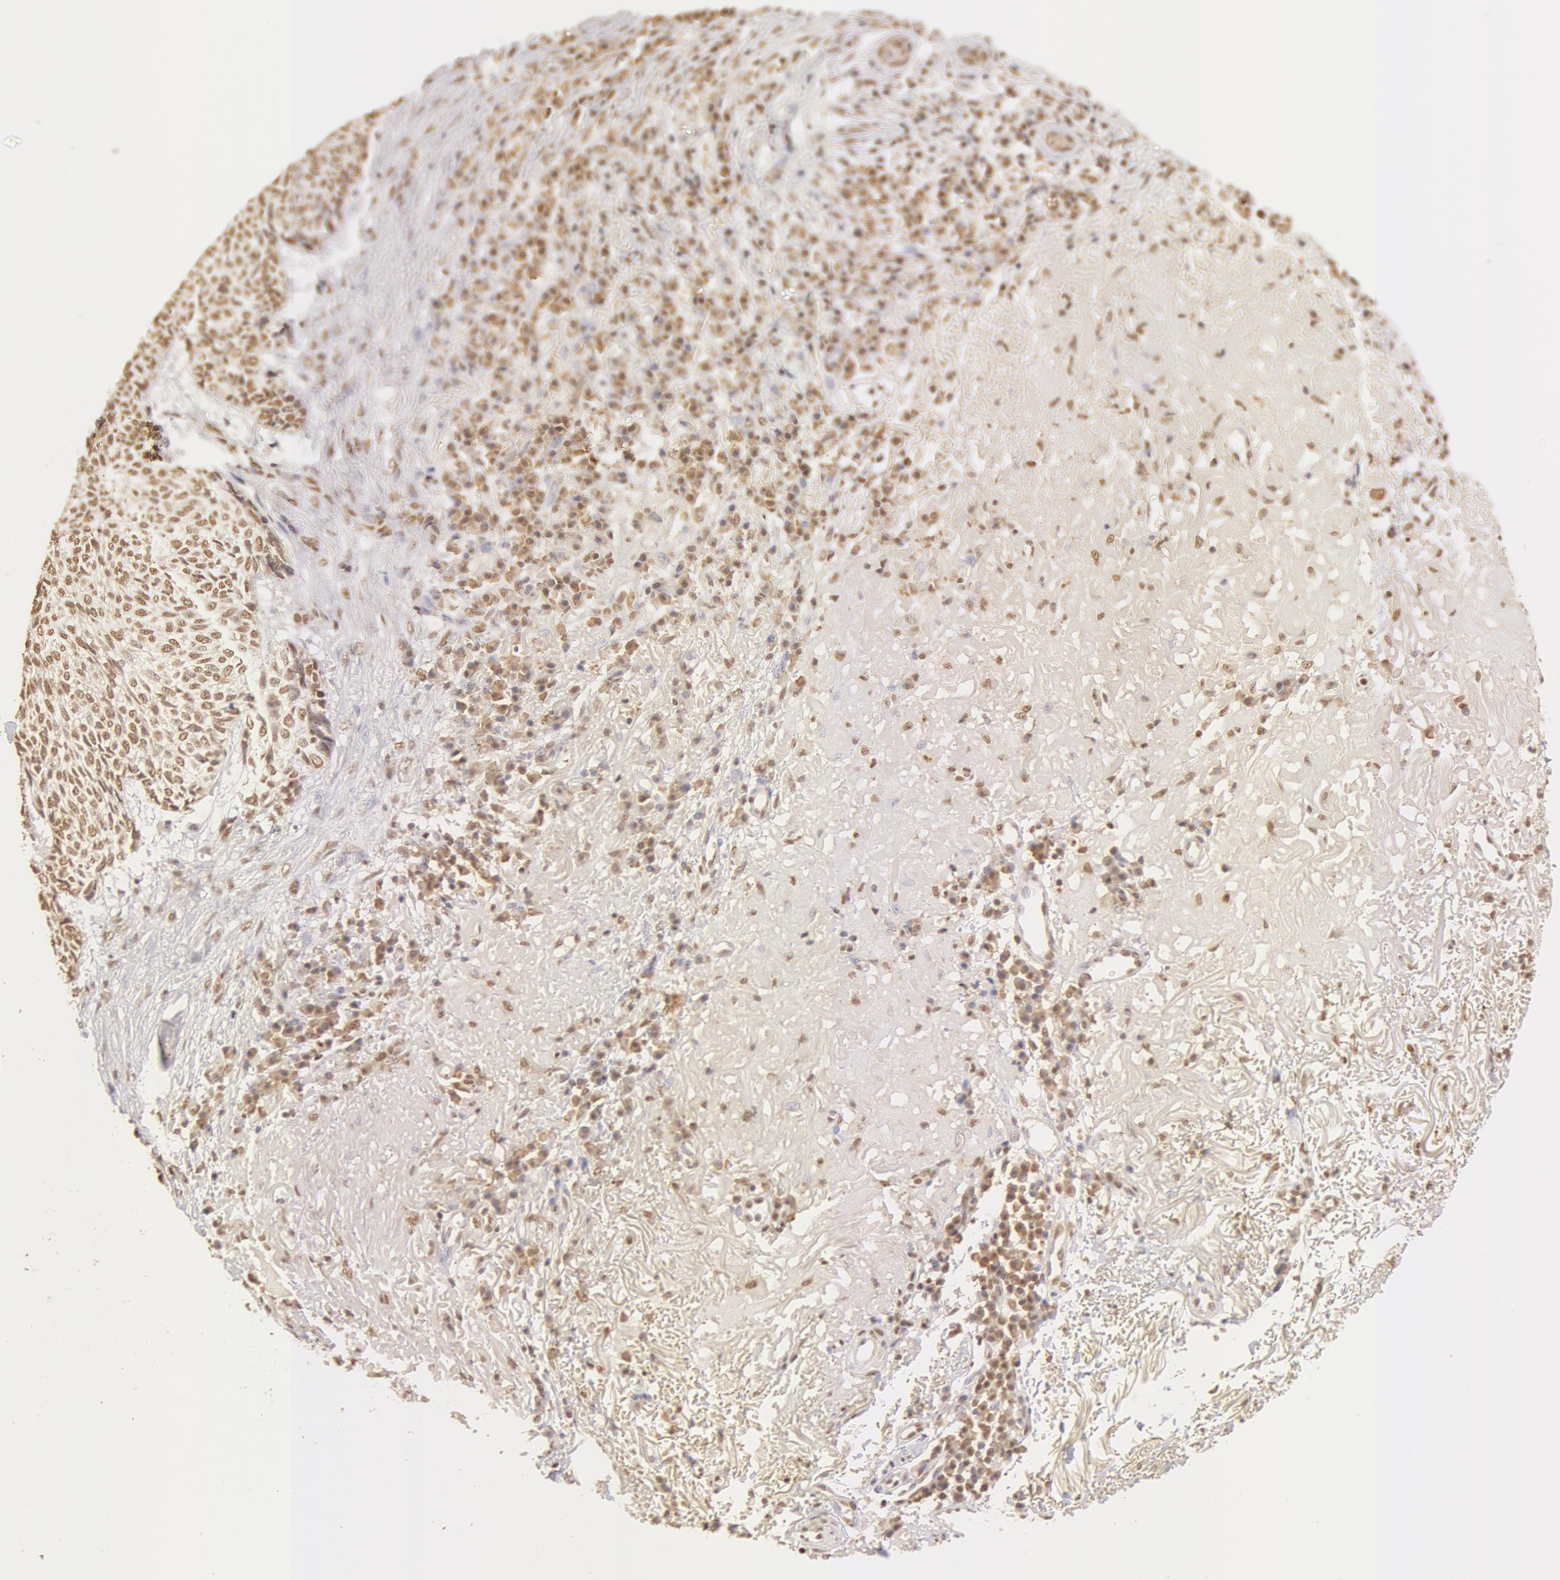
{"staining": {"intensity": "moderate", "quantity": ">75%", "location": "cytoplasmic/membranous,nuclear"}, "tissue": "skin cancer", "cell_type": "Tumor cells", "image_type": "cancer", "snomed": [{"axis": "morphology", "description": "Basal cell carcinoma"}, {"axis": "topography", "description": "Skin"}], "caption": "Immunohistochemical staining of human skin cancer (basal cell carcinoma) shows moderate cytoplasmic/membranous and nuclear protein staining in approximately >75% of tumor cells.", "gene": "SNRNP70", "patient": {"sex": "female", "age": 89}}